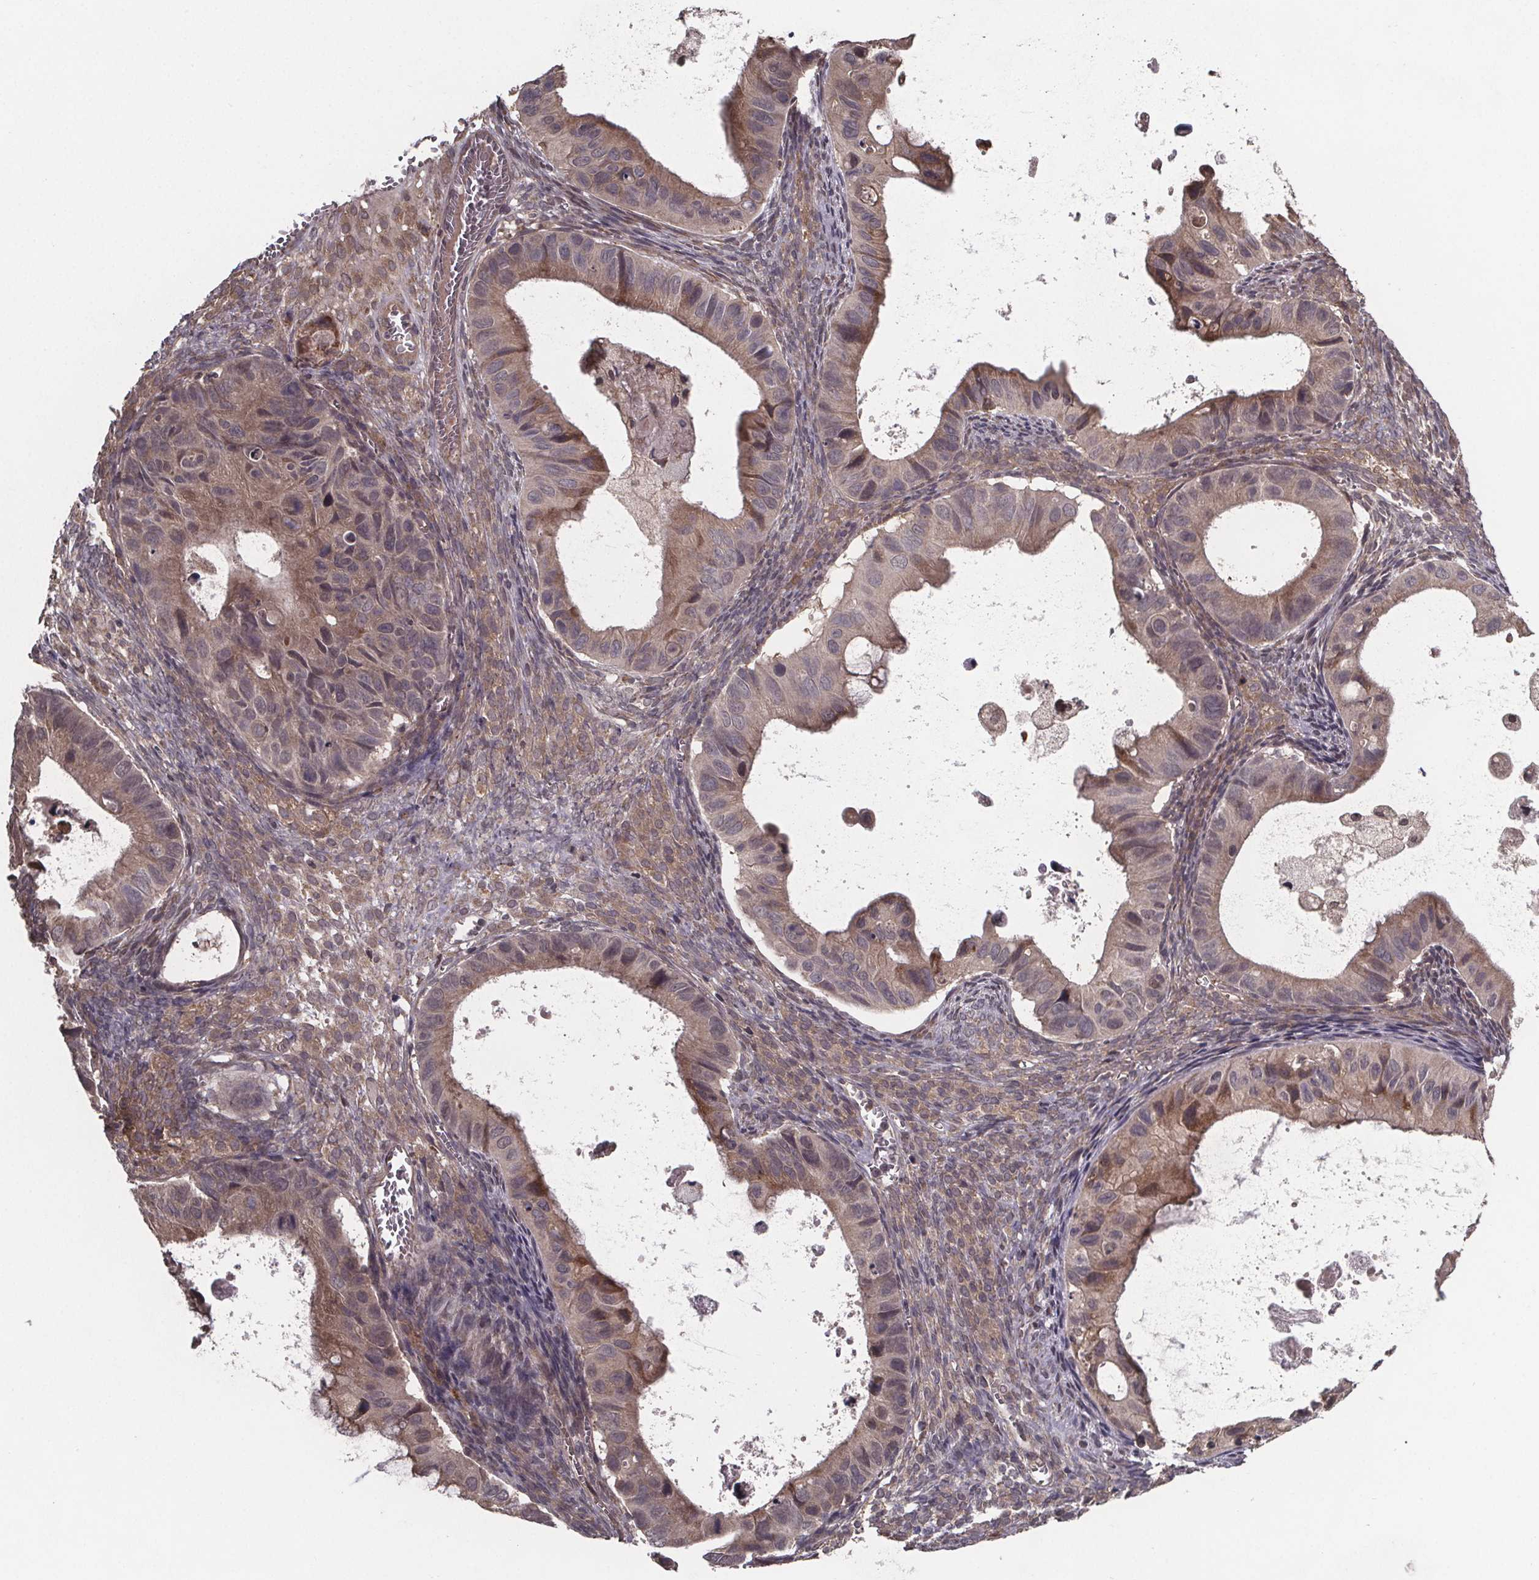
{"staining": {"intensity": "weak", "quantity": ">75%", "location": "cytoplasmic/membranous"}, "tissue": "ovarian cancer", "cell_type": "Tumor cells", "image_type": "cancer", "snomed": [{"axis": "morphology", "description": "Cystadenocarcinoma, mucinous, NOS"}, {"axis": "topography", "description": "Ovary"}], "caption": "Protein analysis of mucinous cystadenocarcinoma (ovarian) tissue displays weak cytoplasmic/membranous positivity in about >75% of tumor cells. (DAB (3,3'-diaminobenzidine) = brown stain, brightfield microscopy at high magnification).", "gene": "SAT1", "patient": {"sex": "female", "age": 64}}